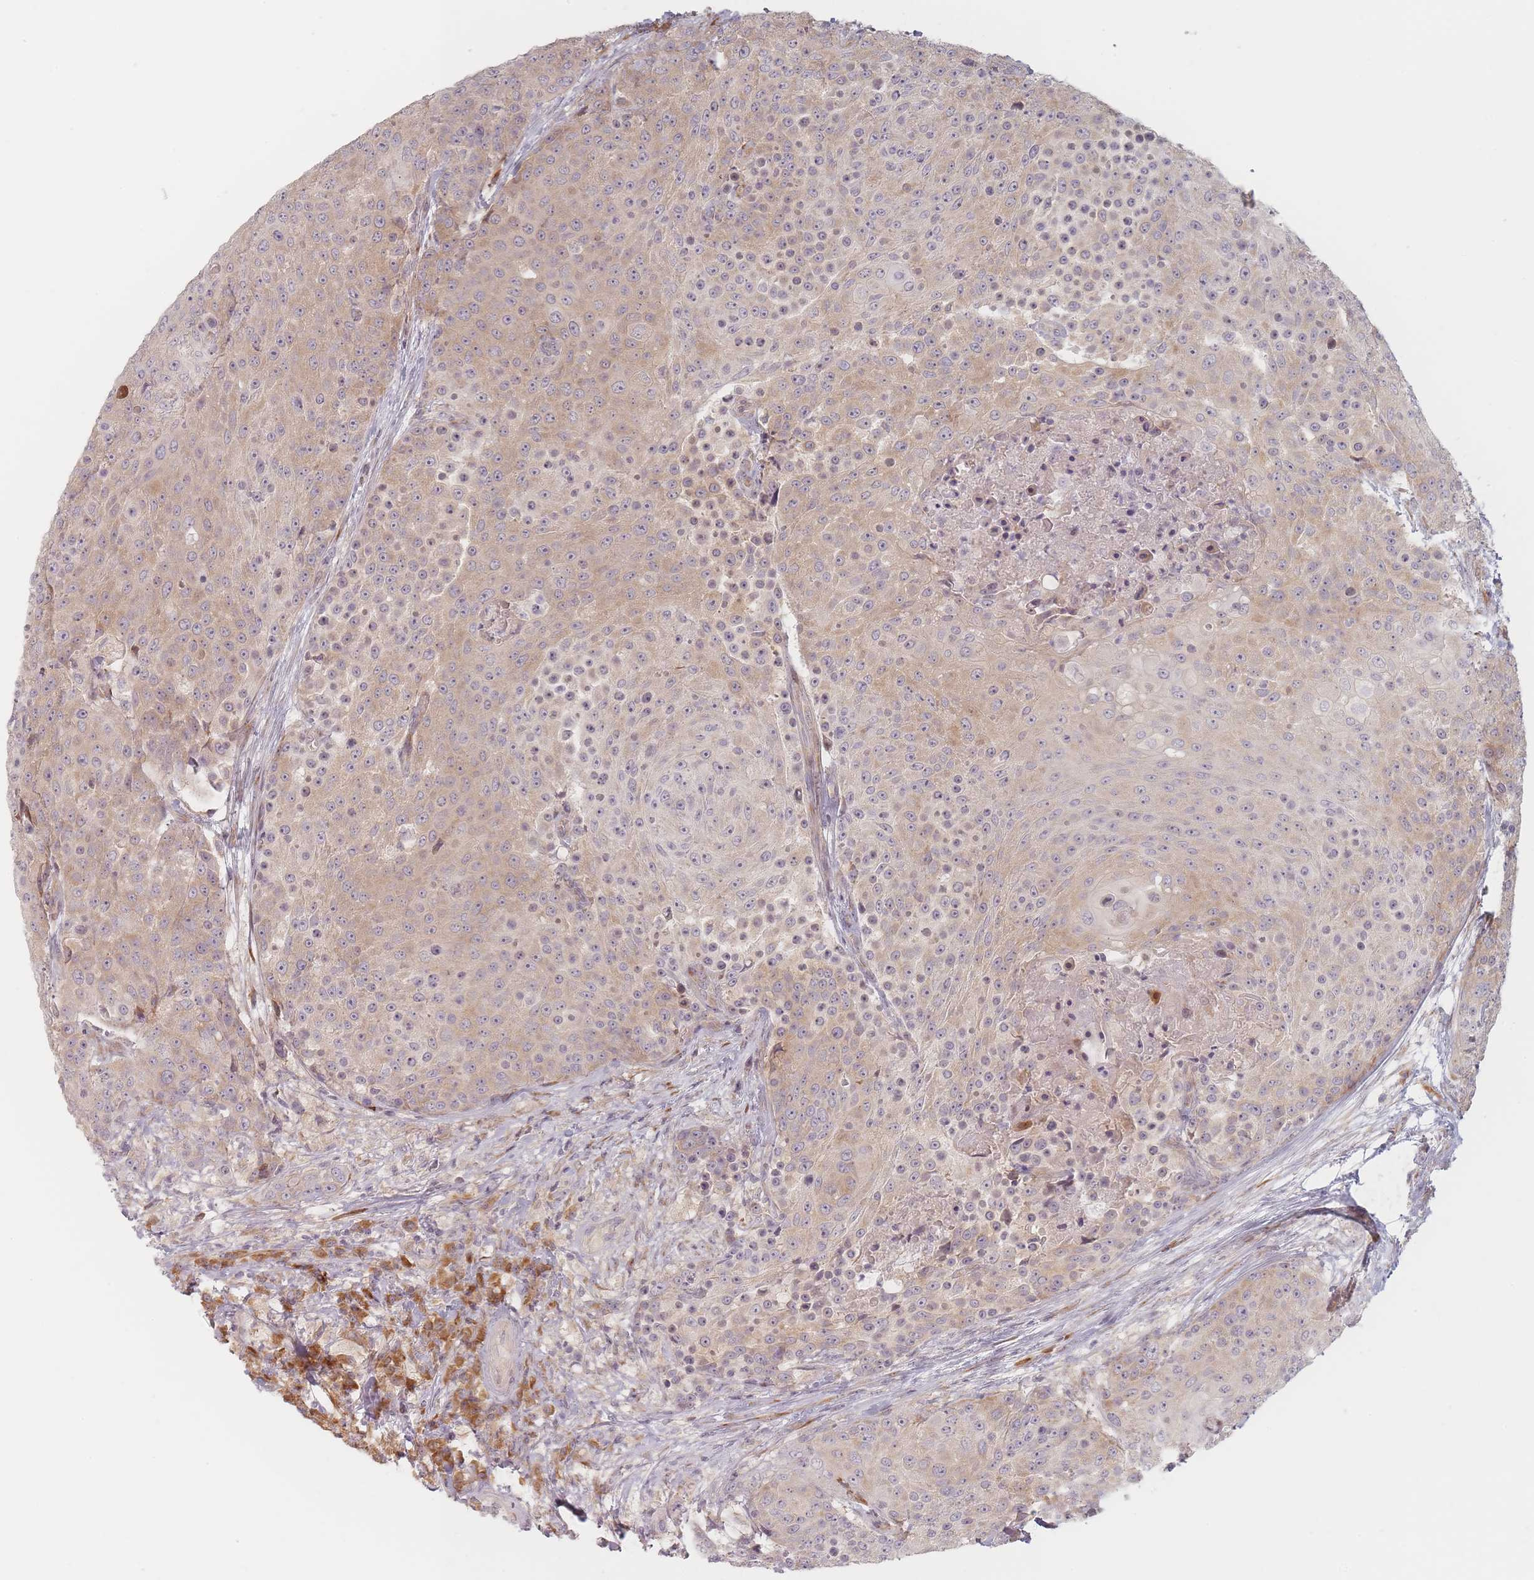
{"staining": {"intensity": "weak", "quantity": ">75%", "location": "cytoplasmic/membranous"}, "tissue": "urothelial cancer", "cell_type": "Tumor cells", "image_type": "cancer", "snomed": [{"axis": "morphology", "description": "Urothelial carcinoma, High grade"}, {"axis": "topography", "description": "Urinary bladder"}], "caption": "A high-resolution image shows immunohistochemistry staining of high-grade urothelial carcinoma, which displays weak cytoplasmic/membranous positivity in about >75% of tumor cells.", "gene": "ZKSCAN7", "patient": {"sex": "female", "age": 63}}